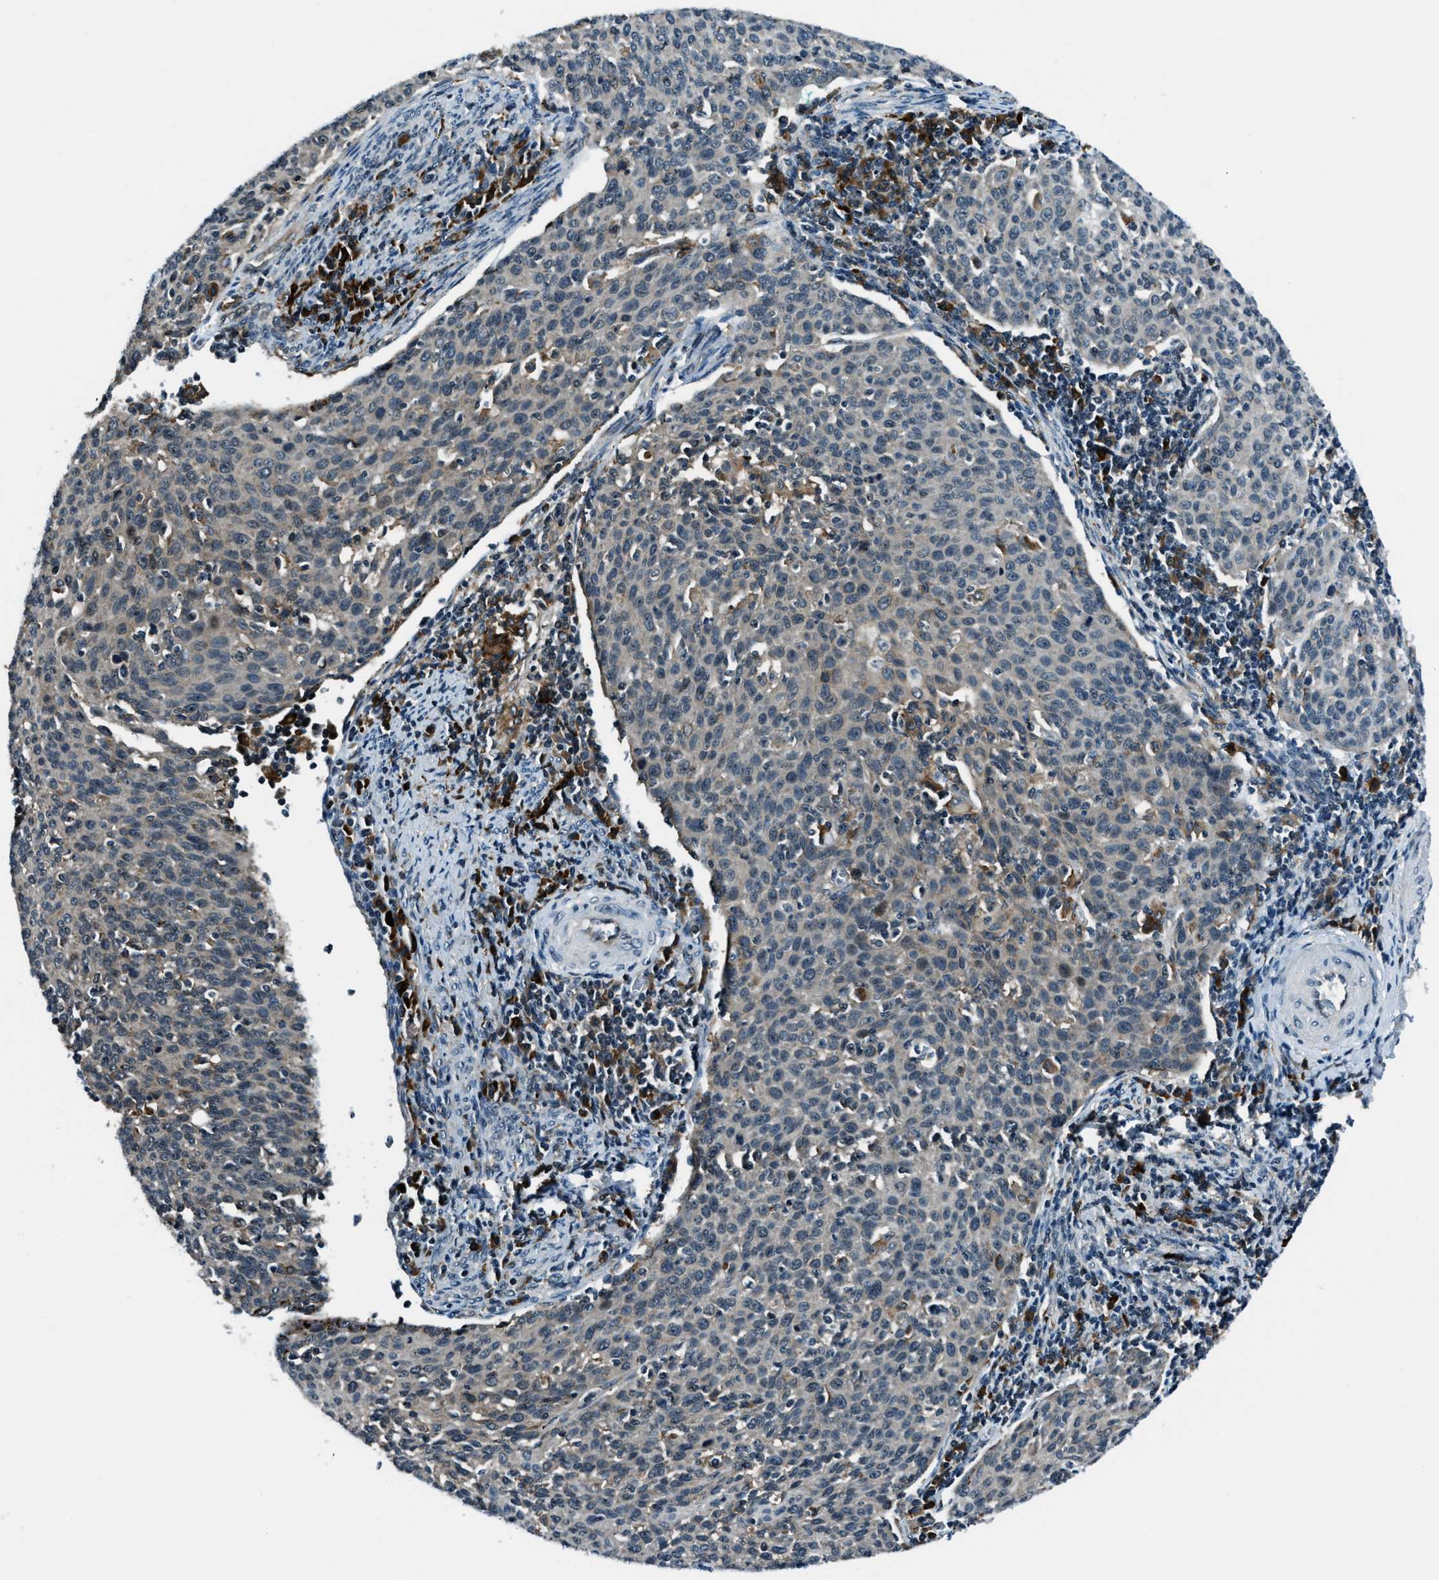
{"staining": {"intensity": "weak", "quantity": "<25%", "location": "cytoplasmic/membranous"}, "tissue": "cervical cancer", "cell_type": "Tumor cells", "image_type": "cancer", "snomed": [{"axis": "morphology", "description": "Squamous cell carcinoma, NOS"}, {"axis": "topography", "description": "Cervix"}], "caption": "The image reveals no staining of tumor cells in cervical squamous cell carcinoma. The staining was performed using DAB (3,3'-diaminobenzidine) to visualize the protein expression in brown, while the nuclei were stained in blue with hematoxylin (Magnification: 20x).", "gene": "ACTL9", "patient": {"sex": "female", "age": 38}}